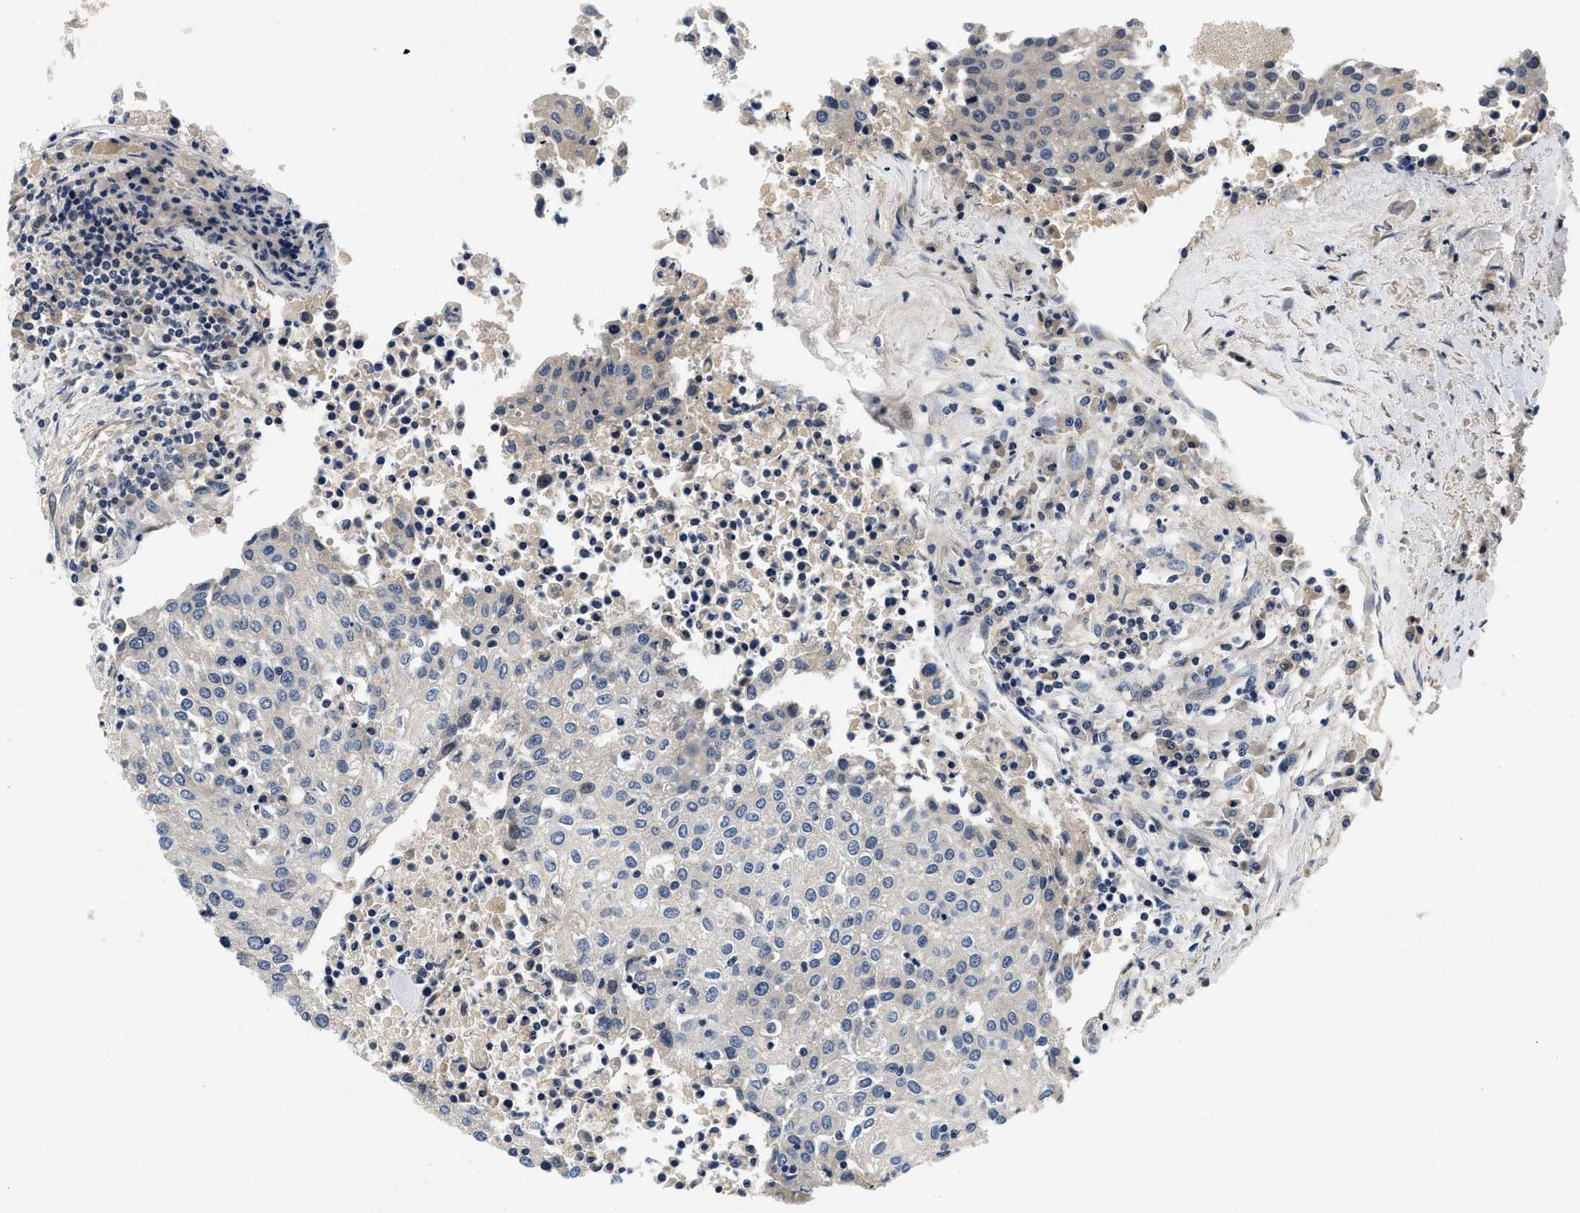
{"staining": {"intensity": "negative", "quantity": "none", "location": "none"}, "tissue": "urothelial cancer", "cell_type": "Tumor cells", "image_type": "cancer", "snomed": [{"axis": "morphology", "description": "Urothelial carcinoma, High grade"}, {"axis": "topography", "description": "Urinary bladder"}], "caption": "IHC micrograph of neoplastic tissue: urothelial carcinoma (high-grade) stained with DAB (3,3'-diaminobenzidine) demonstrates no significant protein staining in tumor cells.", "gene": "PDP1", "patient": {"sex": "female", "age": 85}}